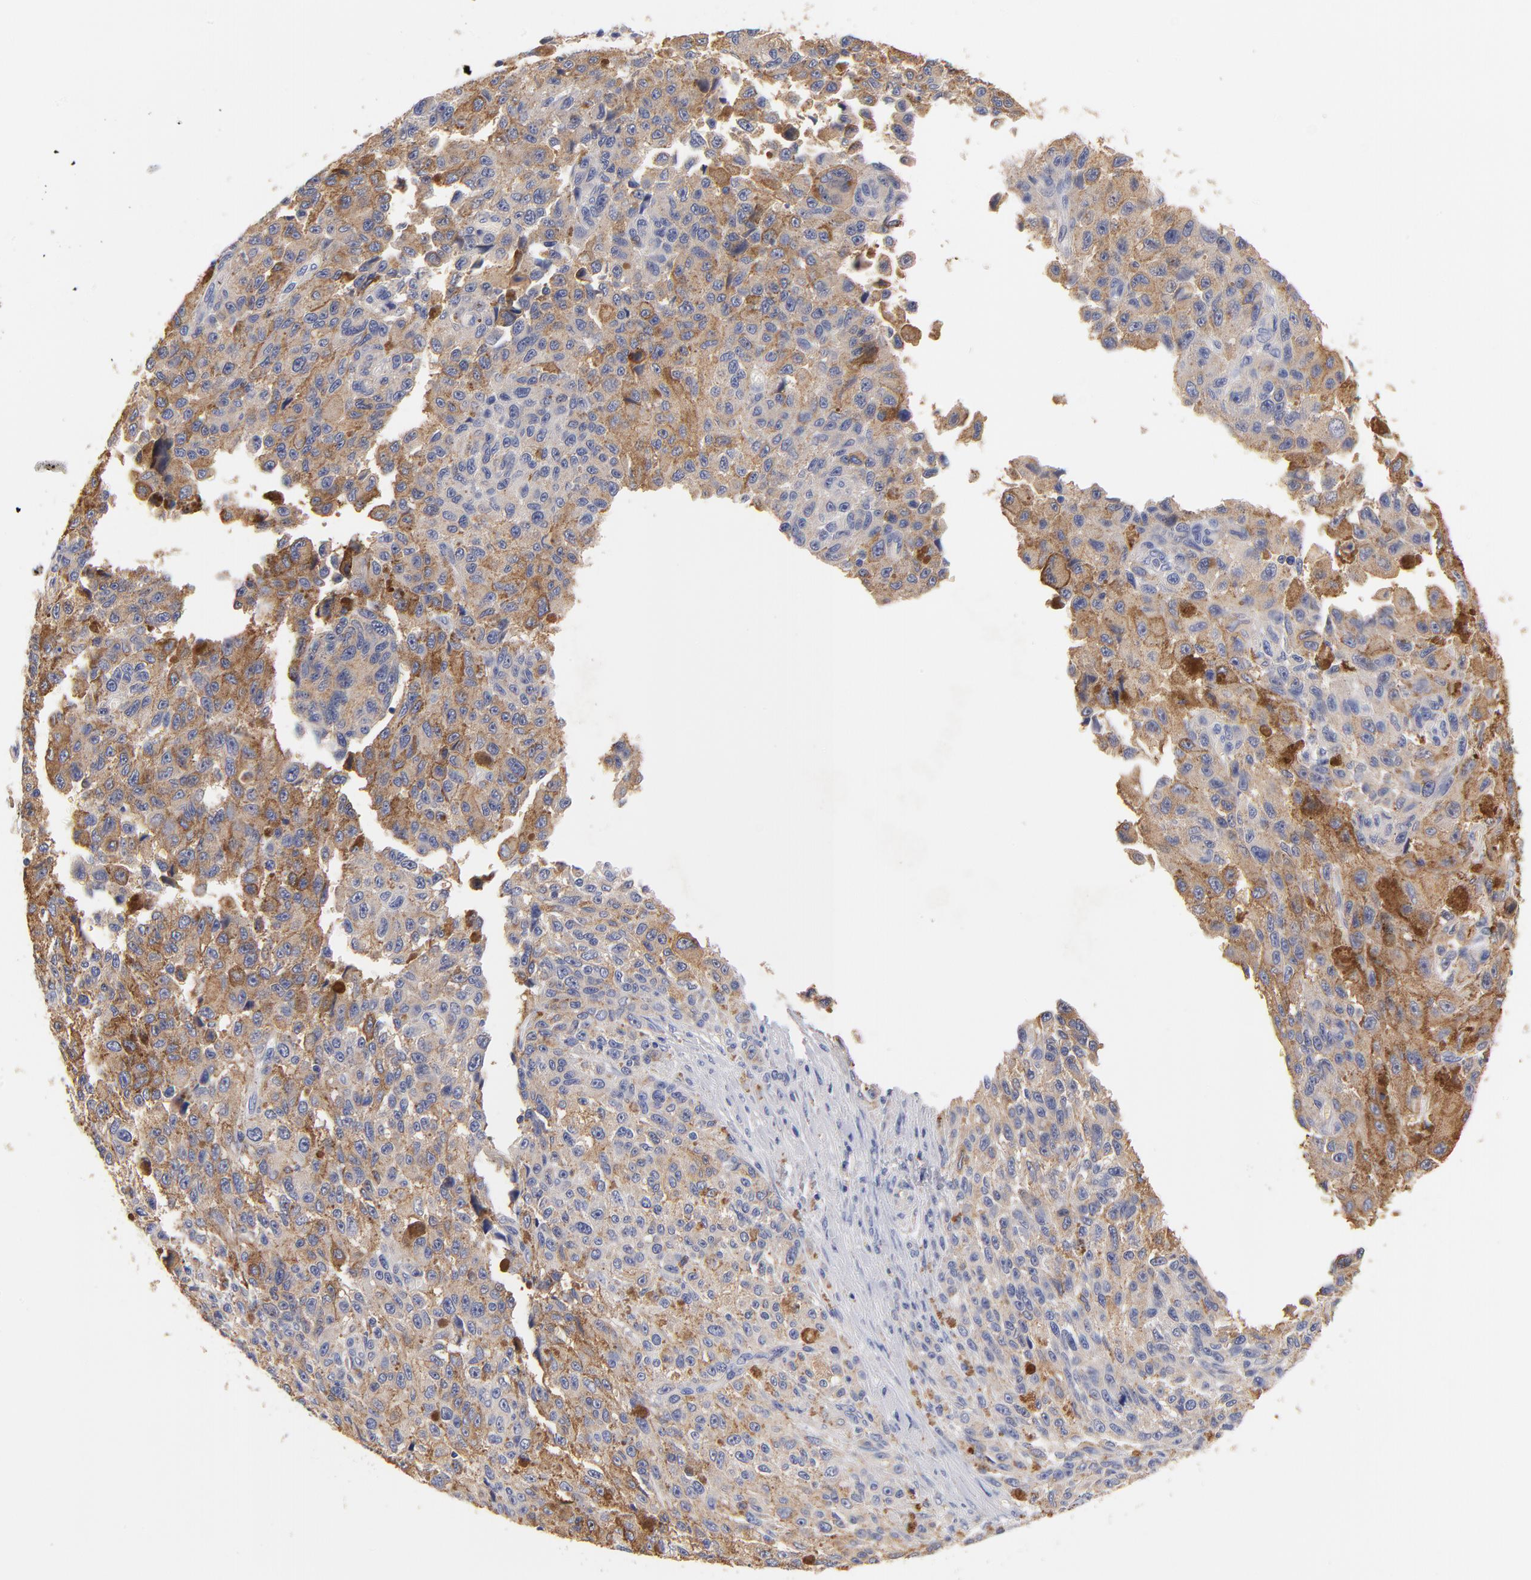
{"staining": {"intensity": "moderate", "quantity": ">75%", "location": "cytoplasmic/membranous"}, "tissue": "melanoma", "cell_type": "Tumor cells", "image_type": "cancer", "snomed": [{"axis": "morphology", "description": "Malignant melanoma, NOS"}, {"axis": "topography", "description": "Skin"}], "caption": "Immunohistochemical staining of malignant melanoma shows moderate cytoplasmic/membranous protein expression in approximately >75% of tumor cells.", "gene": "HS3ST1", "patient": {"sex": "male", "age": 81}}